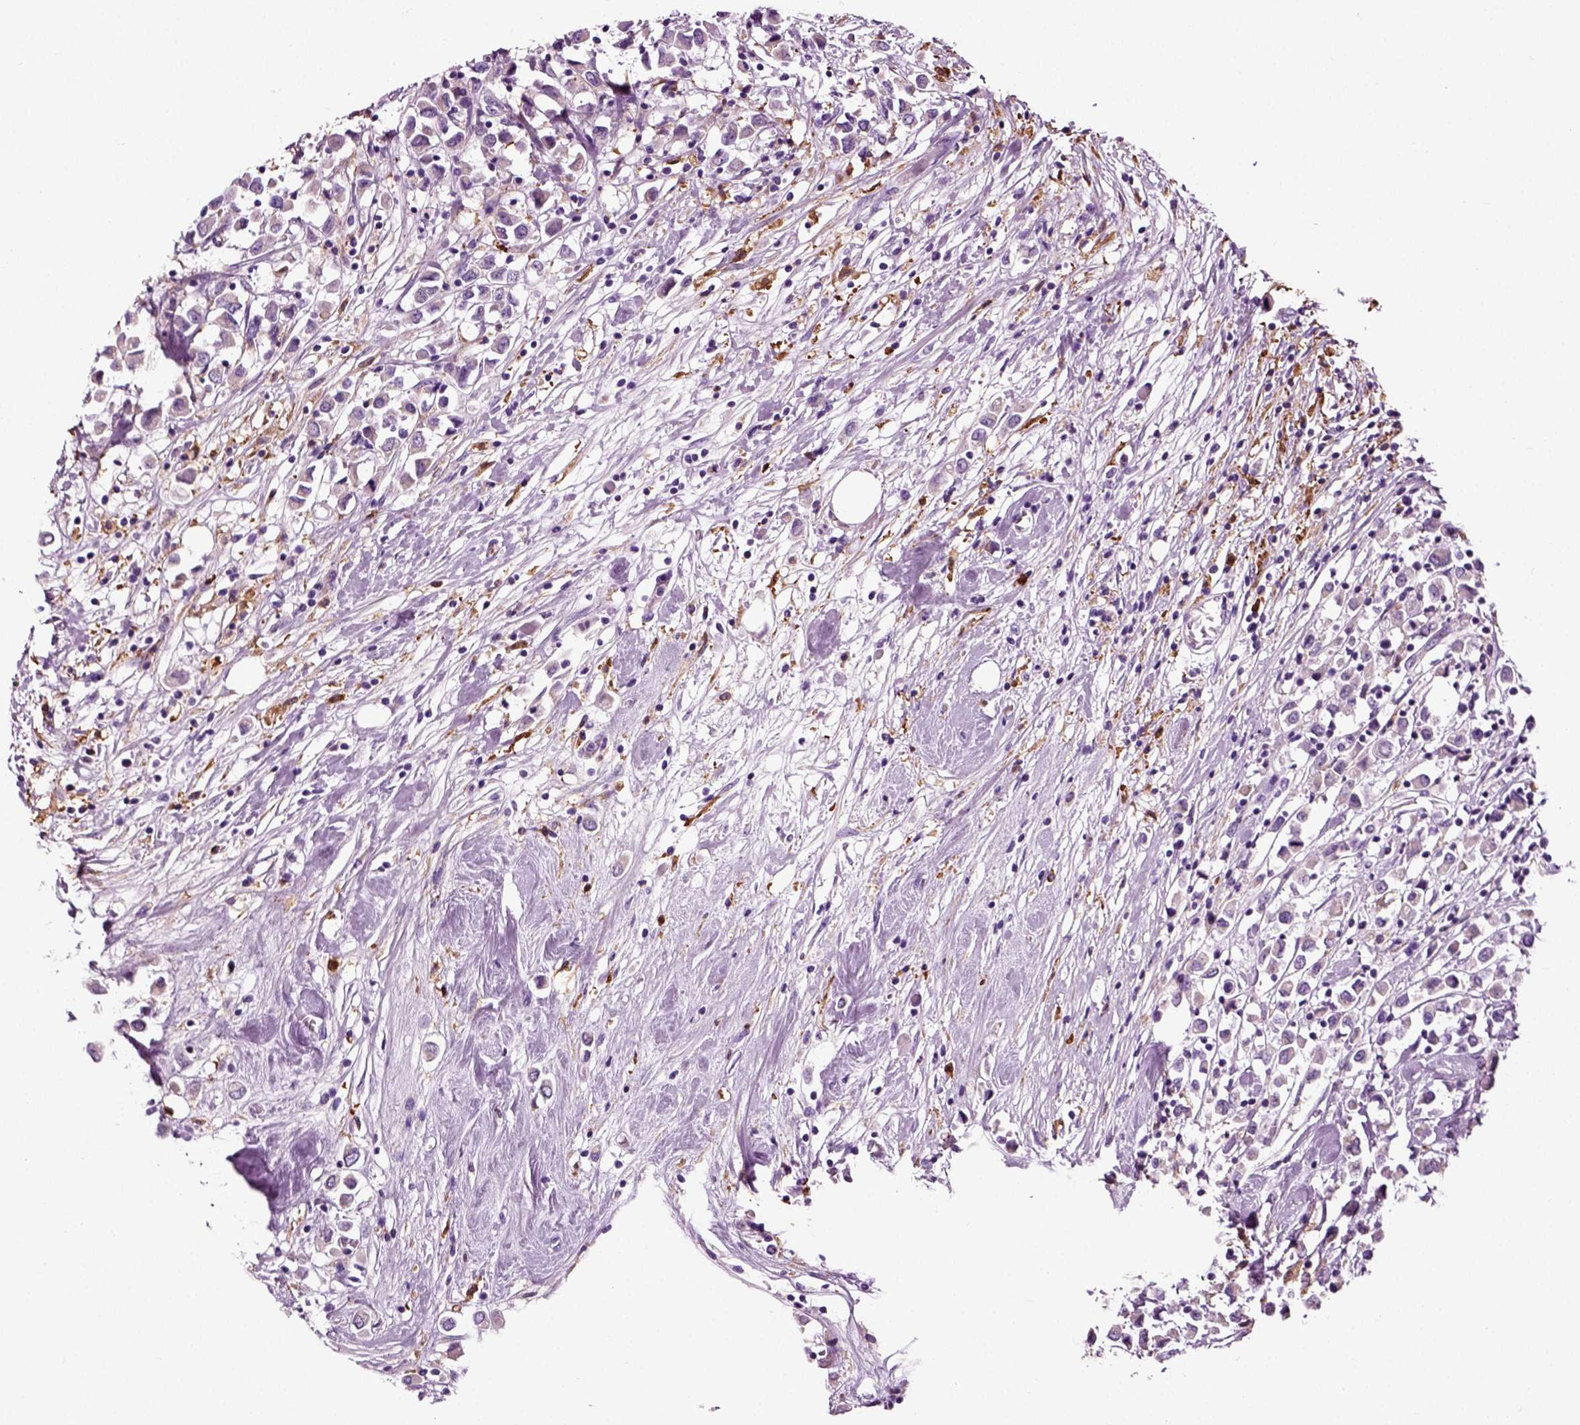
{"staining": {"intensity": "weak", "quantity": "<25%", "location": "cytoplasmic/membranous"}, "tissue": "breast cancer", "cell_type": "Tumor cells", "image_type": "cancer", "snomed": [{"axis": "morphology", "description": "Duct carcinoma"}, {"axis": "topography", "description": "Breast"}], "caption": "Tumor cells show no significant expression in breast cancer. The staining is performed using DAB (3,3'-diaminobenzidine) brown chromogen with nuclei counter-stained in using hematoxylin.", "gene": "DNAH10", "patient": {"sex": "female", "age": 61}}